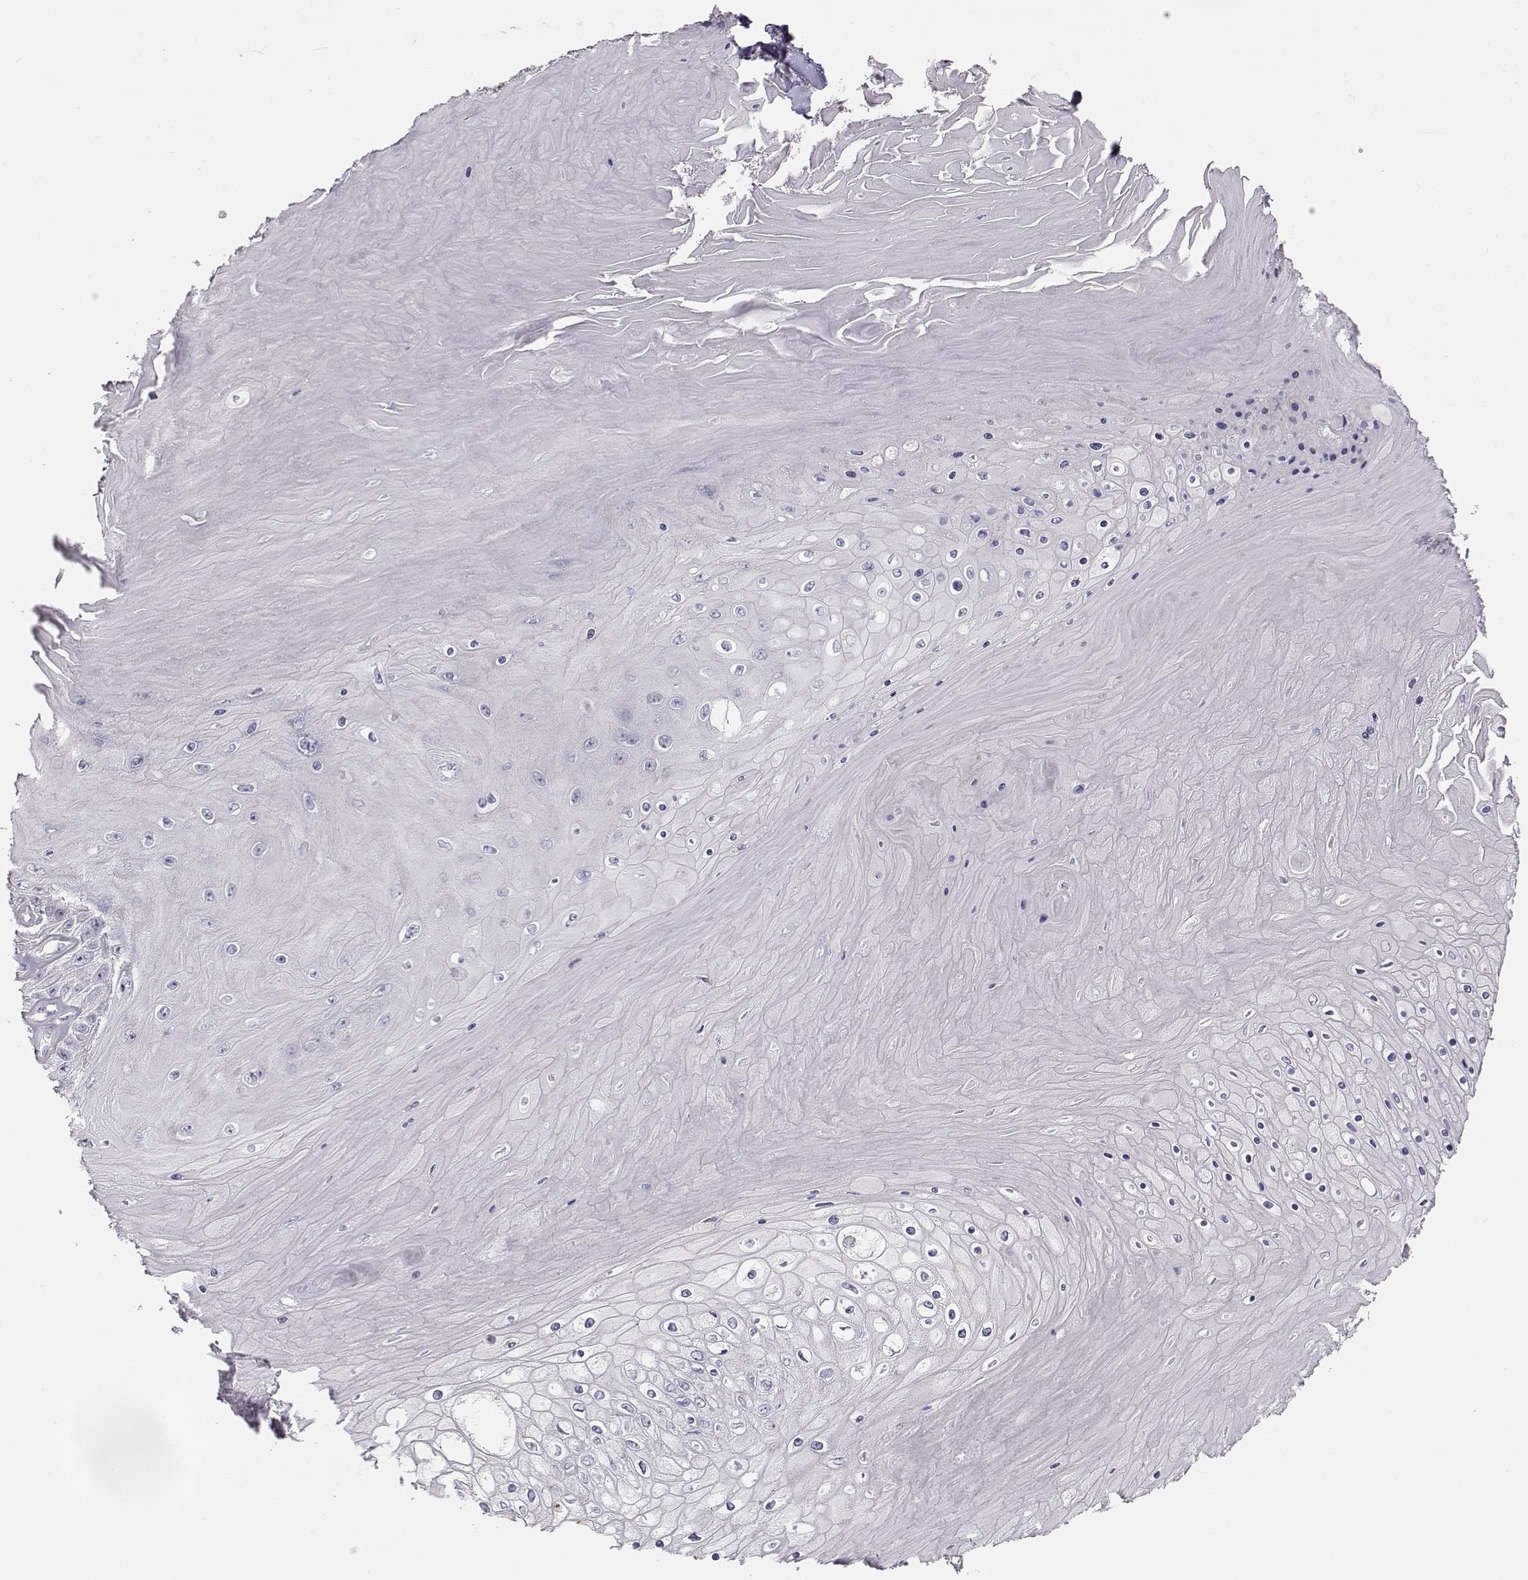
{"staining": {"intensity": "negative", "quantity": "none", "location": "none"}, "tissue": "skin cancer", "cell_type": "Tumor cells", "image_type": "cancer", "snomed": [{"axis": "morphology", "description": "Squamous cell carcinoma, NOS"}, {"axis": "topography", "description": "Skin"}], "caption": "A micrograph of human squamous cell carcinoma (skin) is negative for staining in tumor cells.", "gene": "VAV1", "patient": {"sex": "male", "age": 62}}